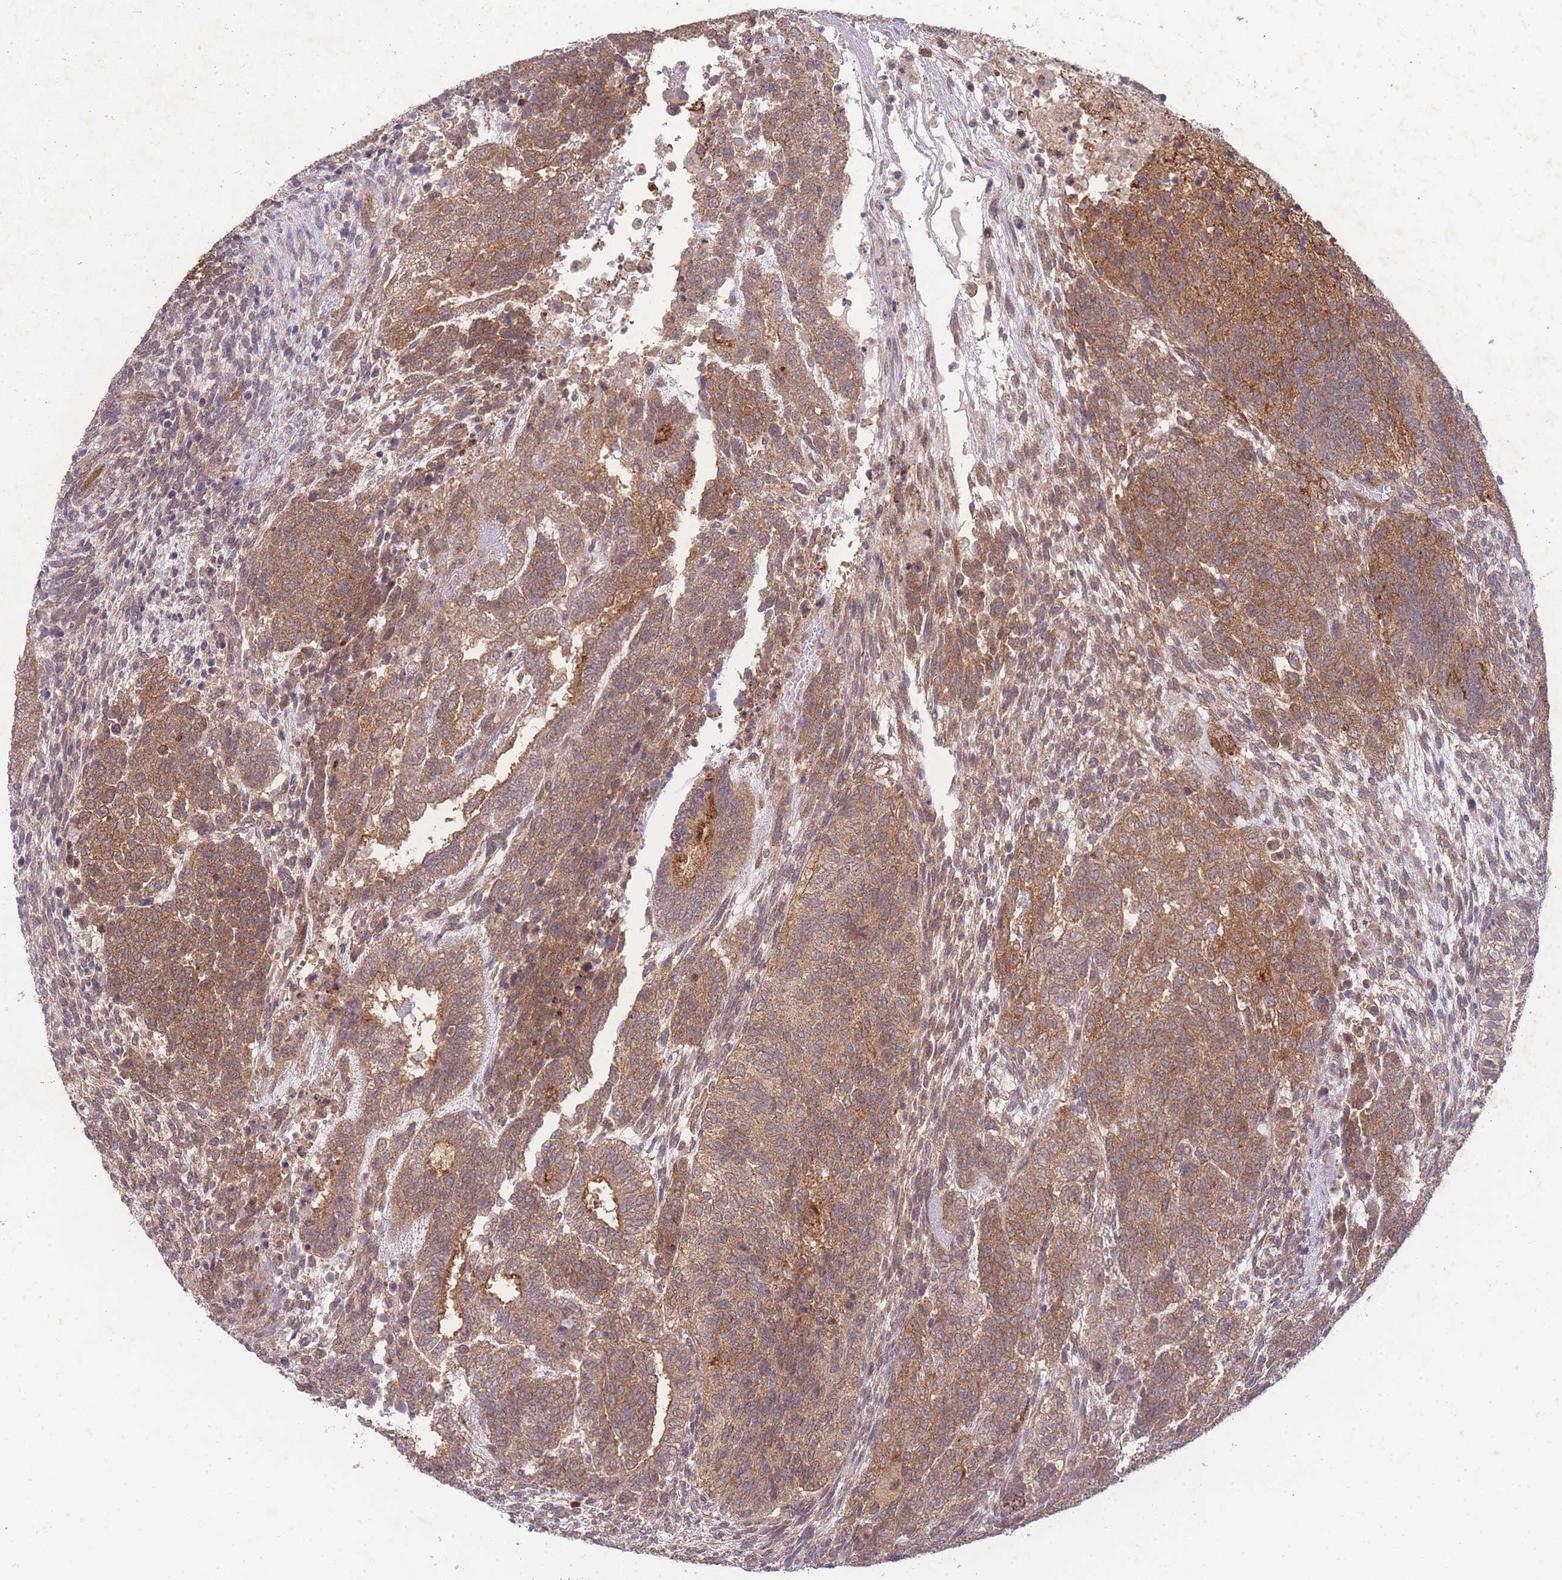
{"staining": {"intensity": "moderate", "quantity": ">75%", "location": "cytoplasmic/membranous"}, "tissue": "testis cancer", "cell_type": "Tumor cells", "image_type": "cancer", "snomed": [{"axis": "morphology", "description": "Carcinoma, Embryonal, NOS"}, {"axis": "topography", "description": "Testis"}], "caption": "Immunohistochemical staining of testis cancer exhibits medium levels of moderate cytoplasmic/membranous protein staining in approximately >75% of tumor cells.", "gene": "RNF144B", "patient": {"sex": "male", "age": 23}}